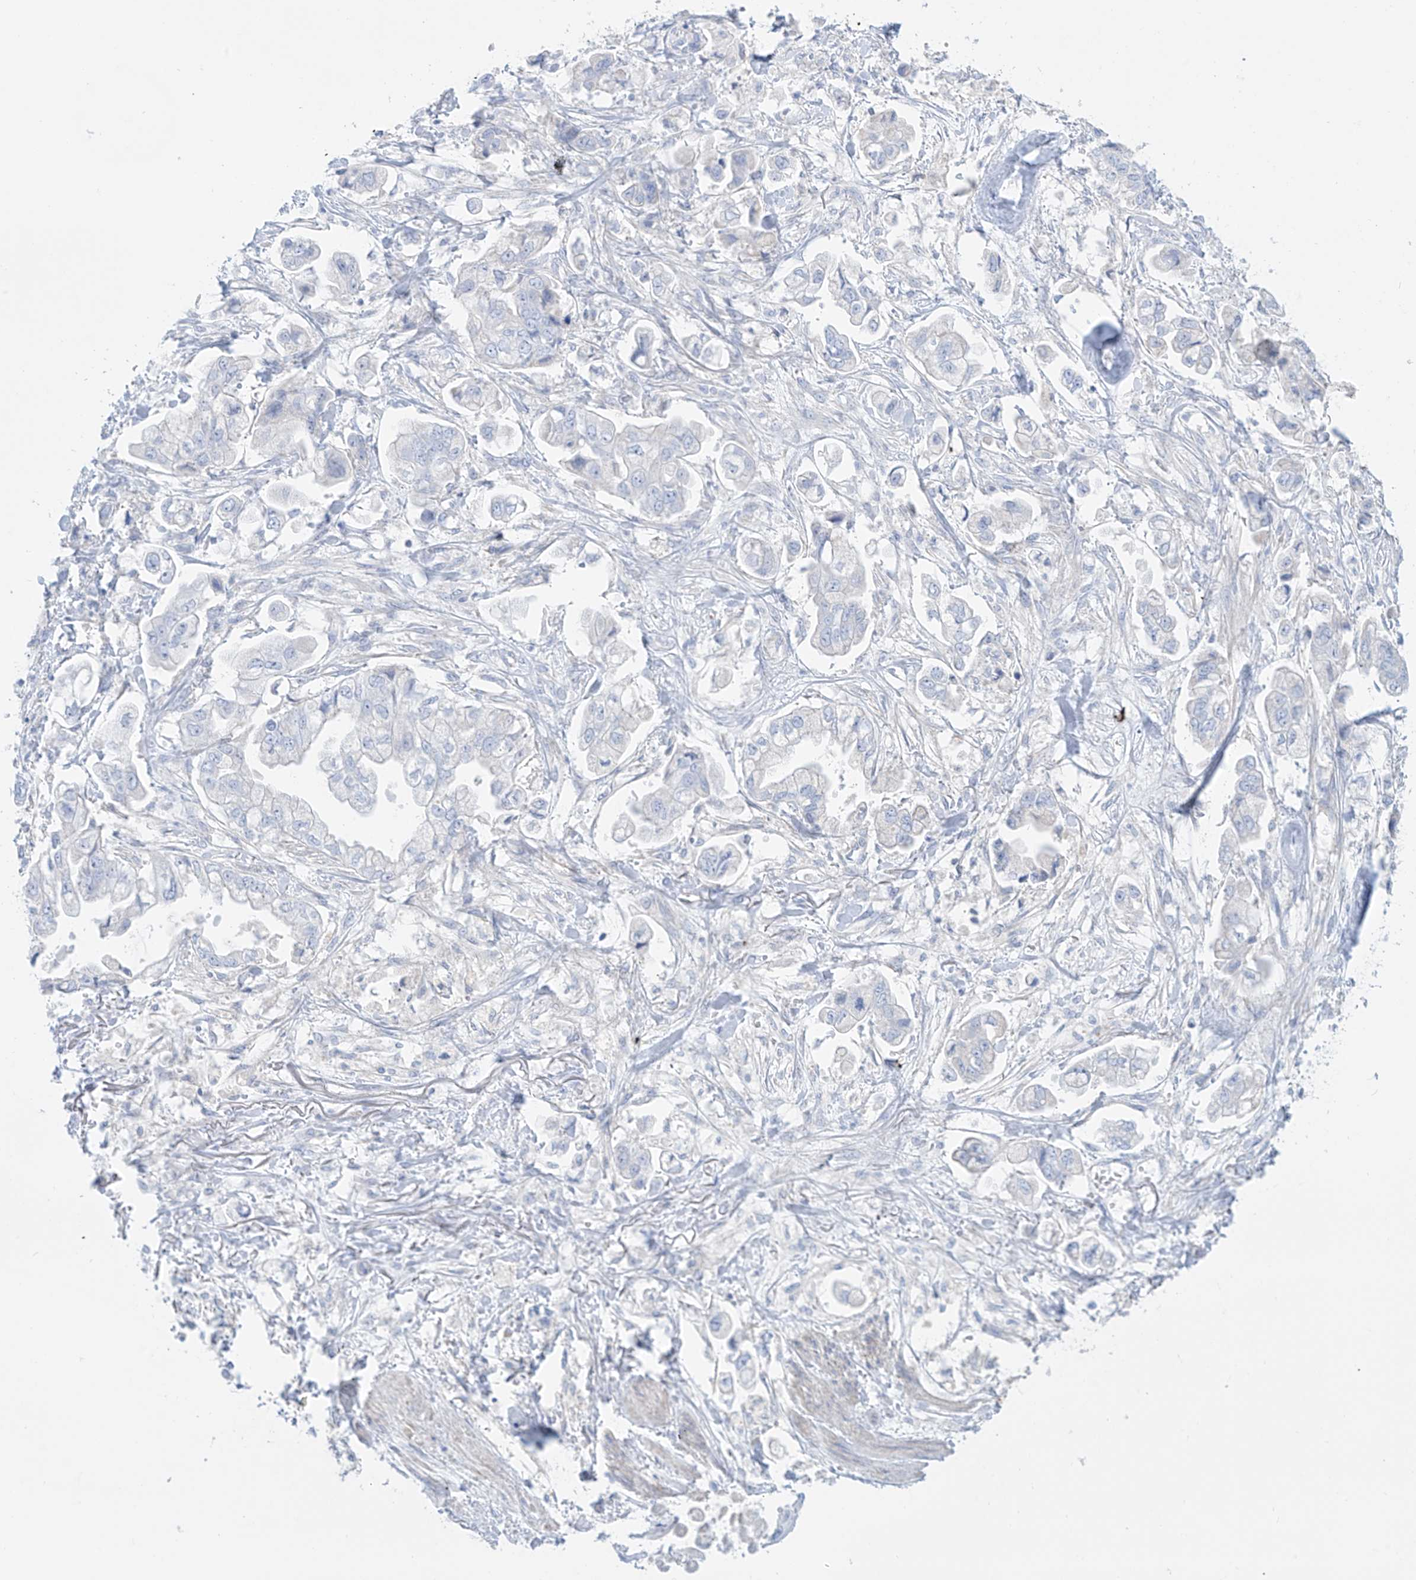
{"staining": {"intensity": "negative", "quantity": "none", "location": "none"}, "tissue": "stomach cancer", "cell_type": "Tumor cells", "image_type": "cancer", "snomed": [{"axis": "morphology", "description": "Adenocarcinoma, NOS"}, {"axis": "topography", "description": "Stomach"}], "caption": "The image shows no staining of tumor cells in stomach cancer (adenocarcinoma).", "gene": "SLC26A3", "patient": {"sex": "male", "age": 62}}